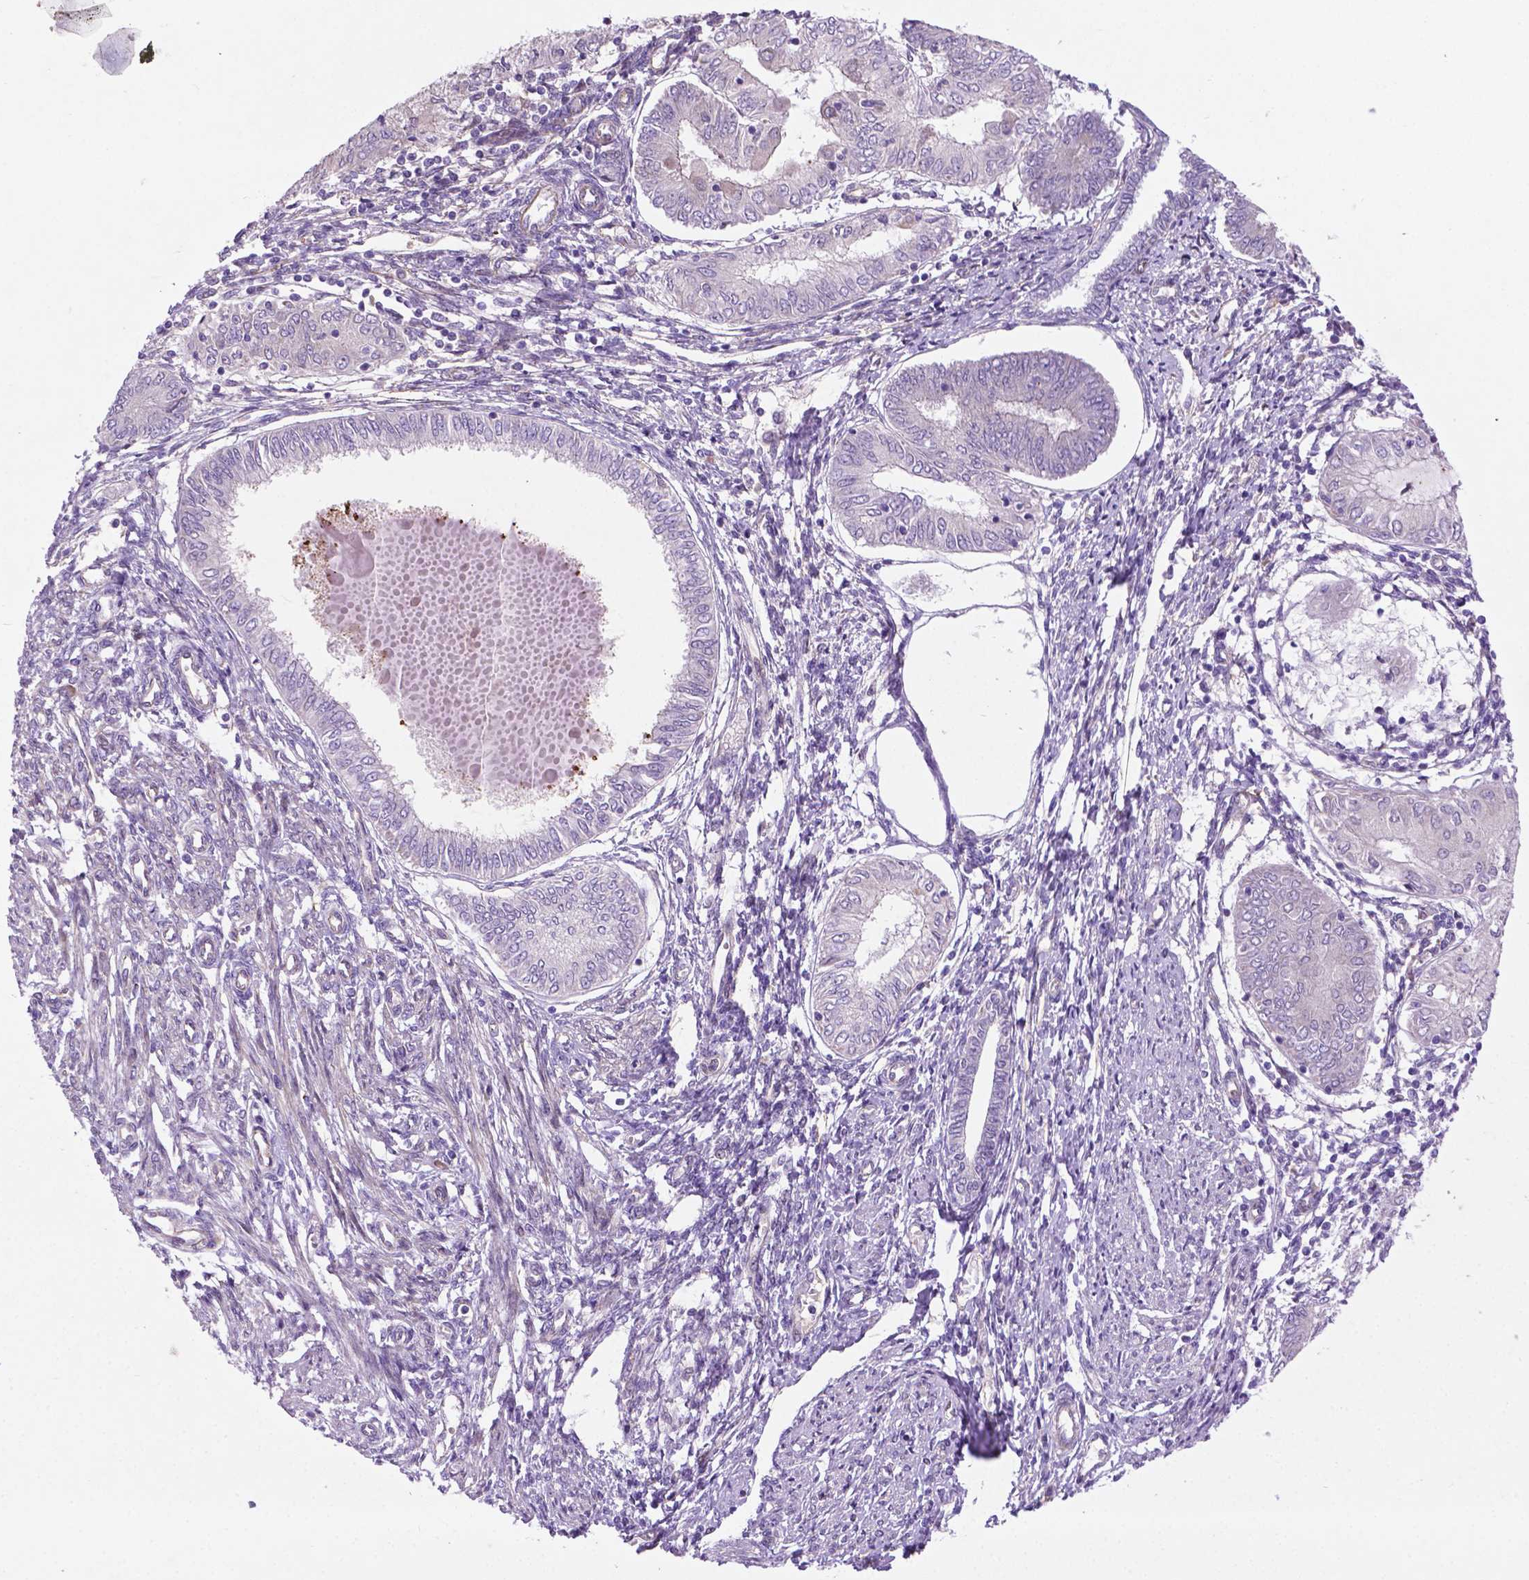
{"staining": {"intensity": "negative", "quantity": "none", "location": "none"}, "tissue": "endometrial cancer", "cell_type": "Tumor cells", "image_type": "cancer", "snomed": [{"axis": "morphology", "description": "Adenocarcinoma, NOS"}, {"axis": "topography", "description": "Endometrium"}], "caption": "Immunohistochemical staining of endometrial cancer (adenocarcinoma) reveals no significant expression in tumor cells.", "gene": "CCER2", "patient": {"sex": "female", "age": 68}}